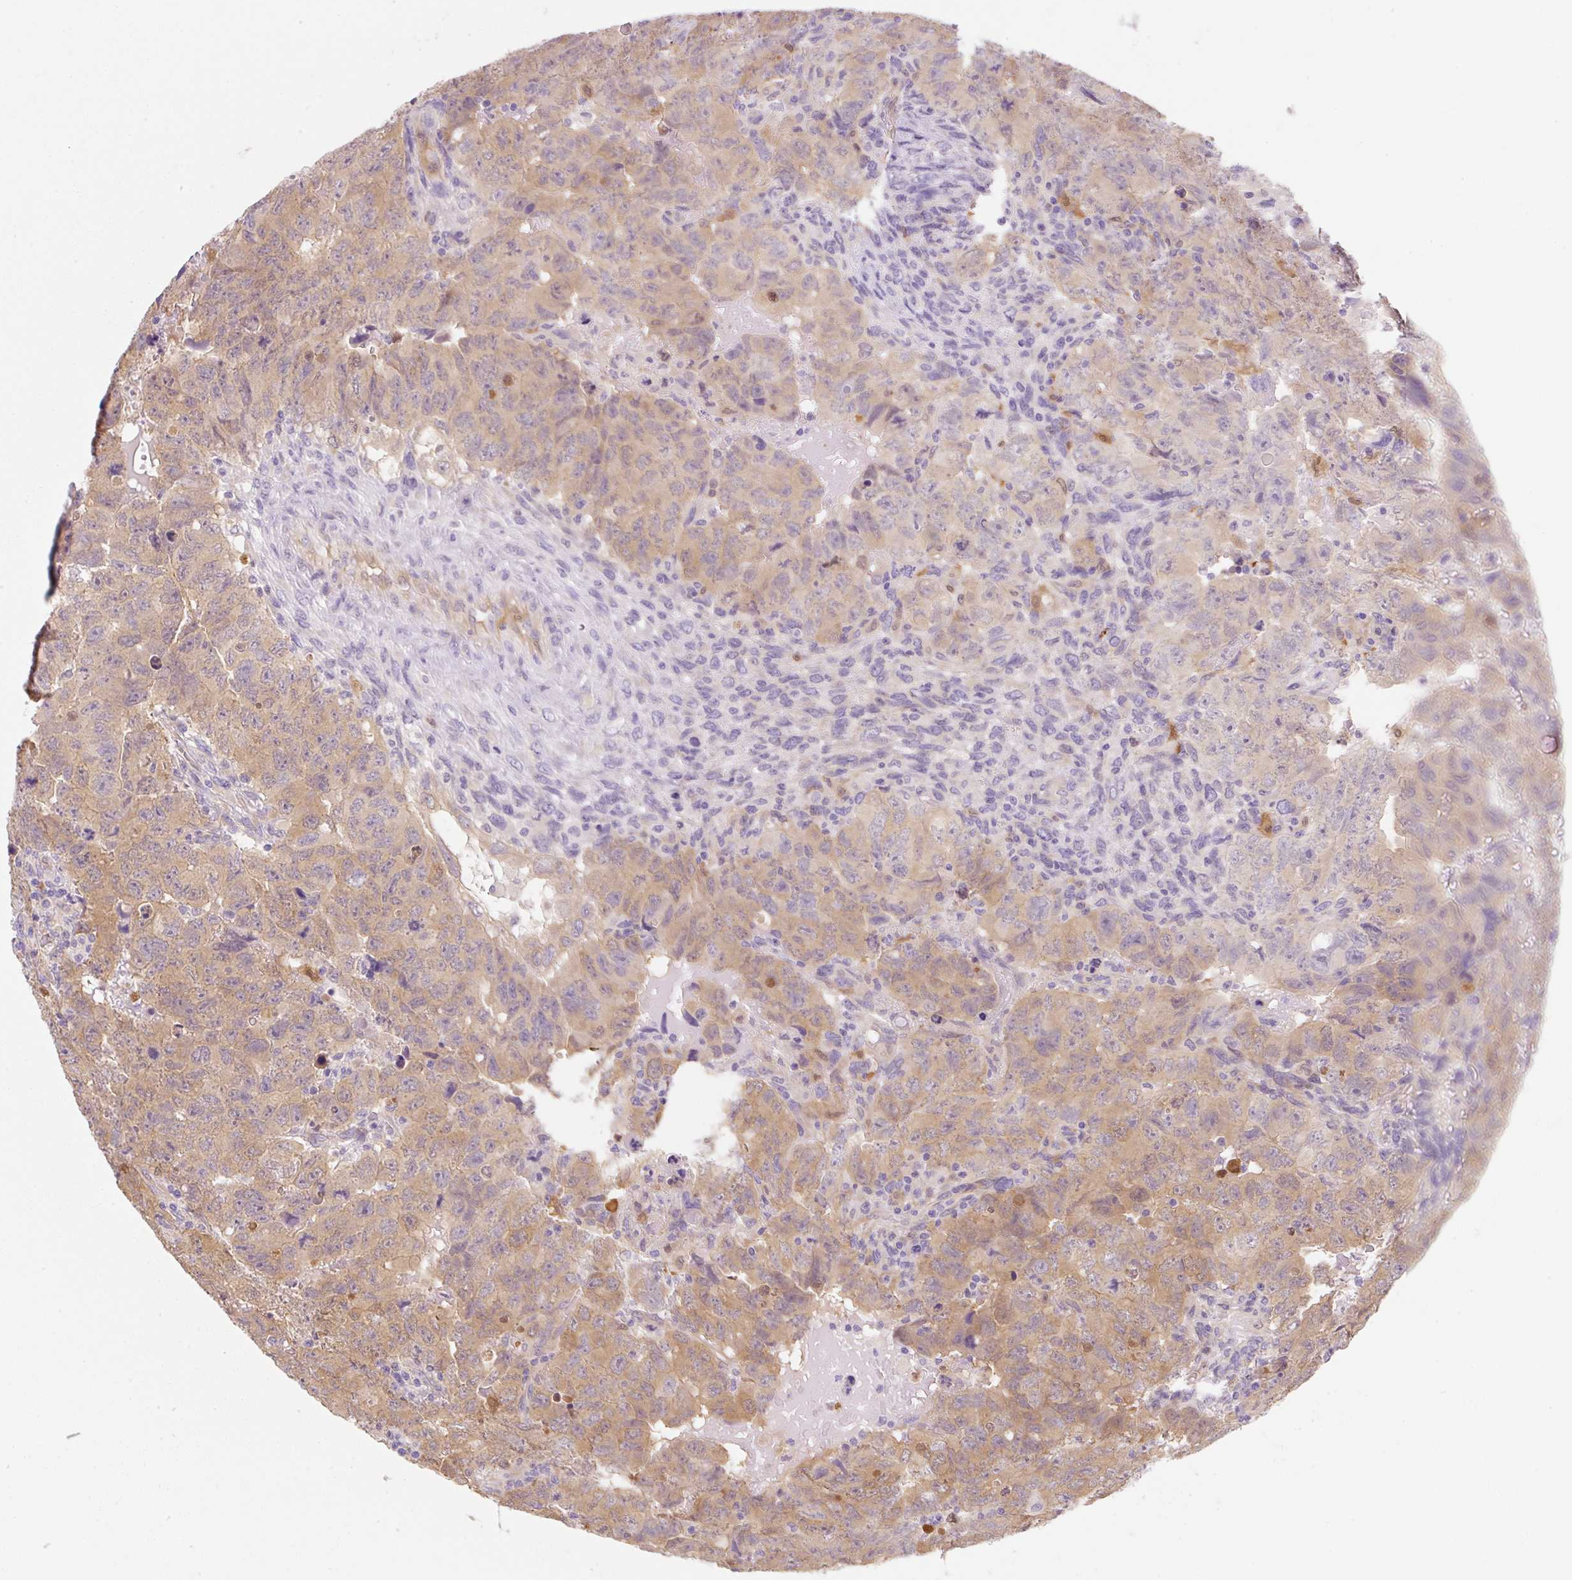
{"staining": {"intensity": "moderate", "quantity": ">75%", "location": "cytoplasmic/membranous"}, "tissue": "testis cancer", "cell_type": "Tumor cells", "image_type": "cancer", "snomed": [{"axis": "morphology", "description": "Carcinoma, Embryonal, NOS"}, {"axis": "topography", "description": "Testis"}], "caption": "IHC image of neoplastic tissue: human testis embryonal carcinoma stained using IHC displays medium levels of moderate protein expression localized specifically in the cytoplasmic/membranous of tumor cells, appearing as a cytoplasmic/membranous brown color.", "gene": "FABP5", "patient": {"sex": "male", "age": 24}}